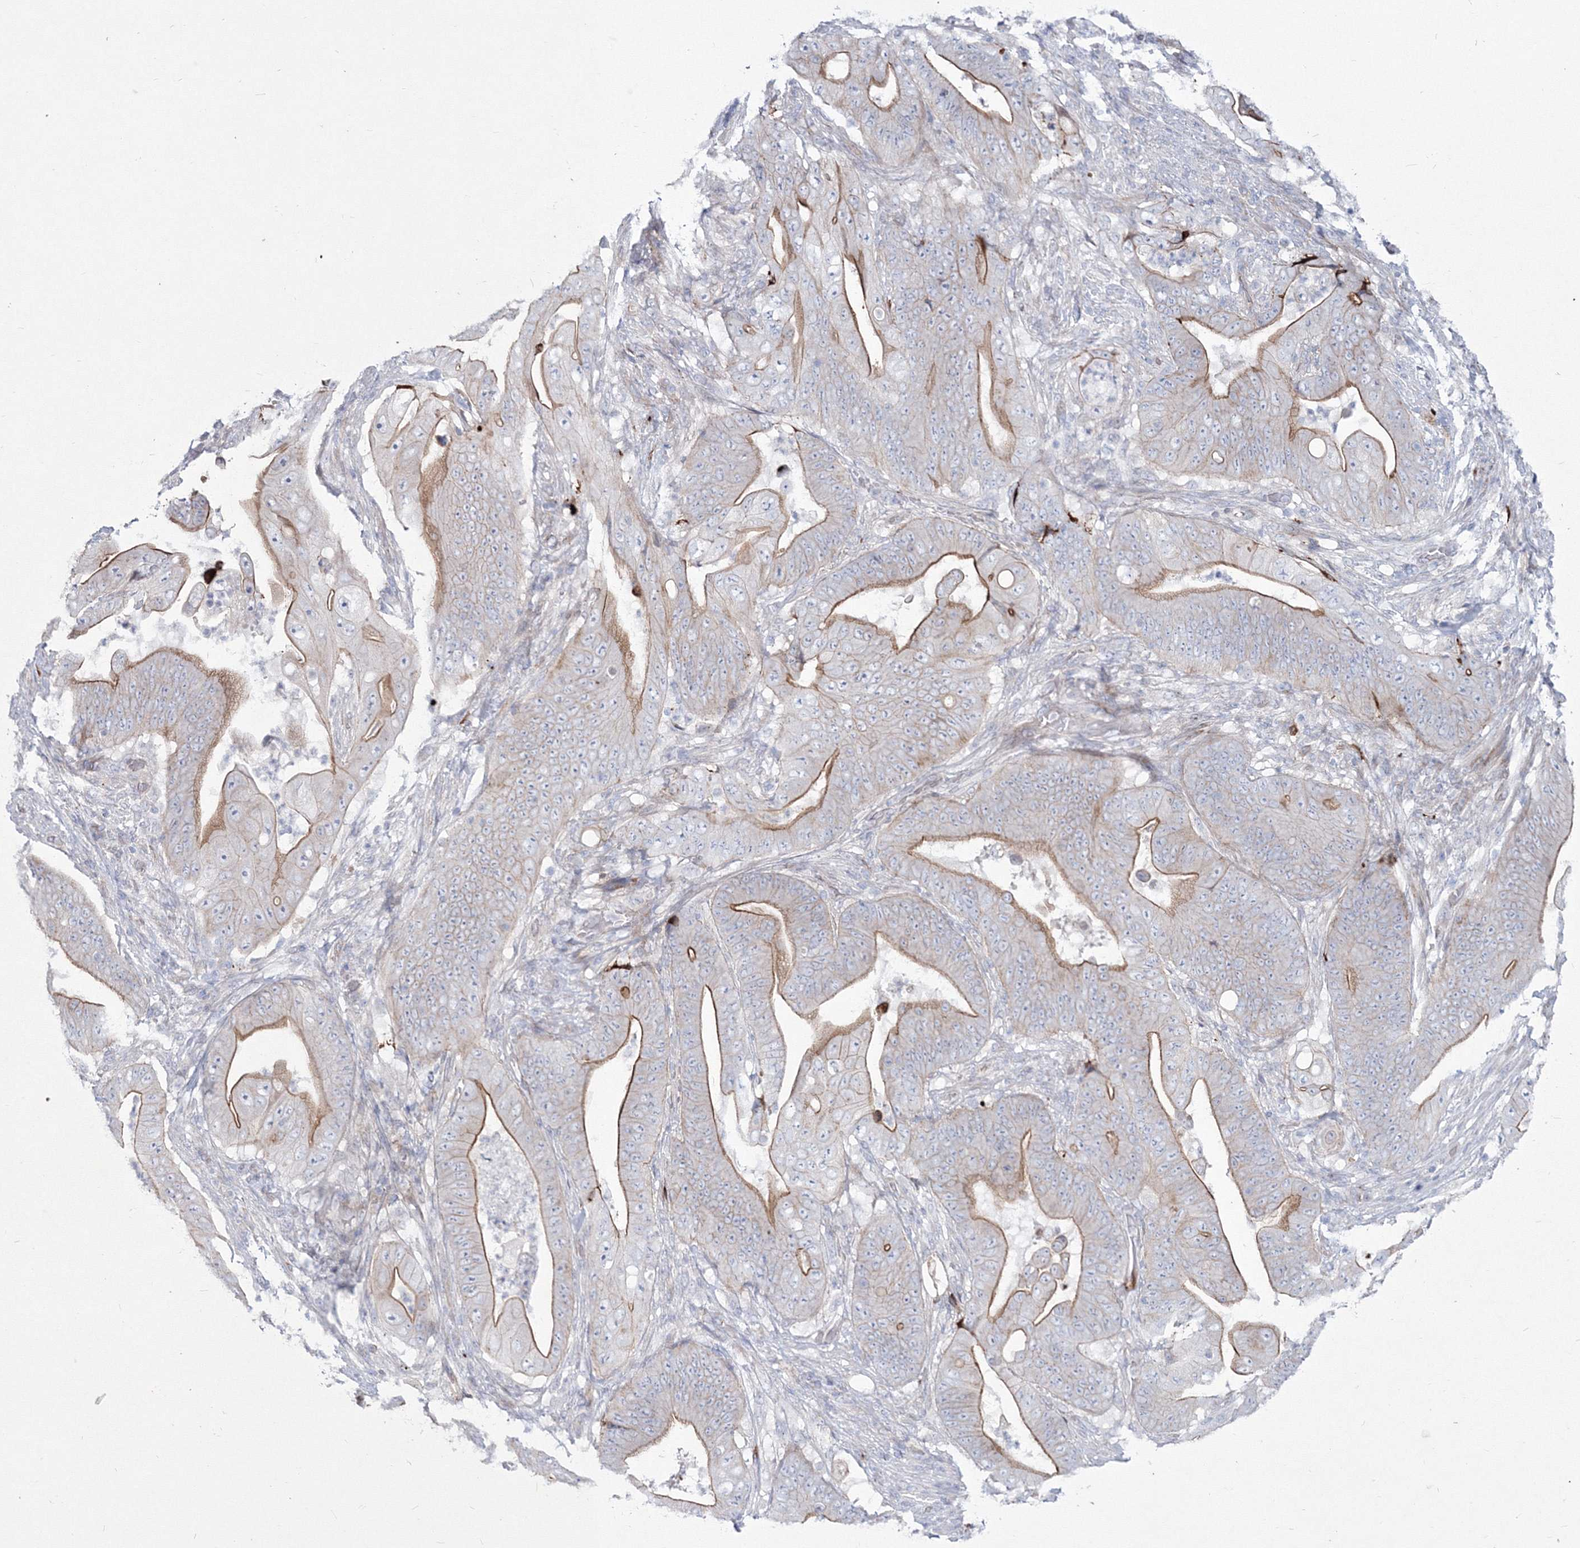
{"staining": {"intensity": "moderate", "quantity": ">75%", "location": "cytoplasmic/membranous"}, "tissue": "stomach cancer", "cell_type": "Tumor cells", "image_type": "cancer", "snomed": [{"axis": "morphology", "description": "Adenocarcinoma, NOS"}, {"axis": "topography", "description": "Stomach"}], "caption": "About >75% of tumor cells in human stomach cancer demonstrate moderate cytoplasmic/membranous protein staining as visualized by brown immunohistochemical staining.", "gene": "HYAL2", "patient": {"sex": "female", "age": 73}}